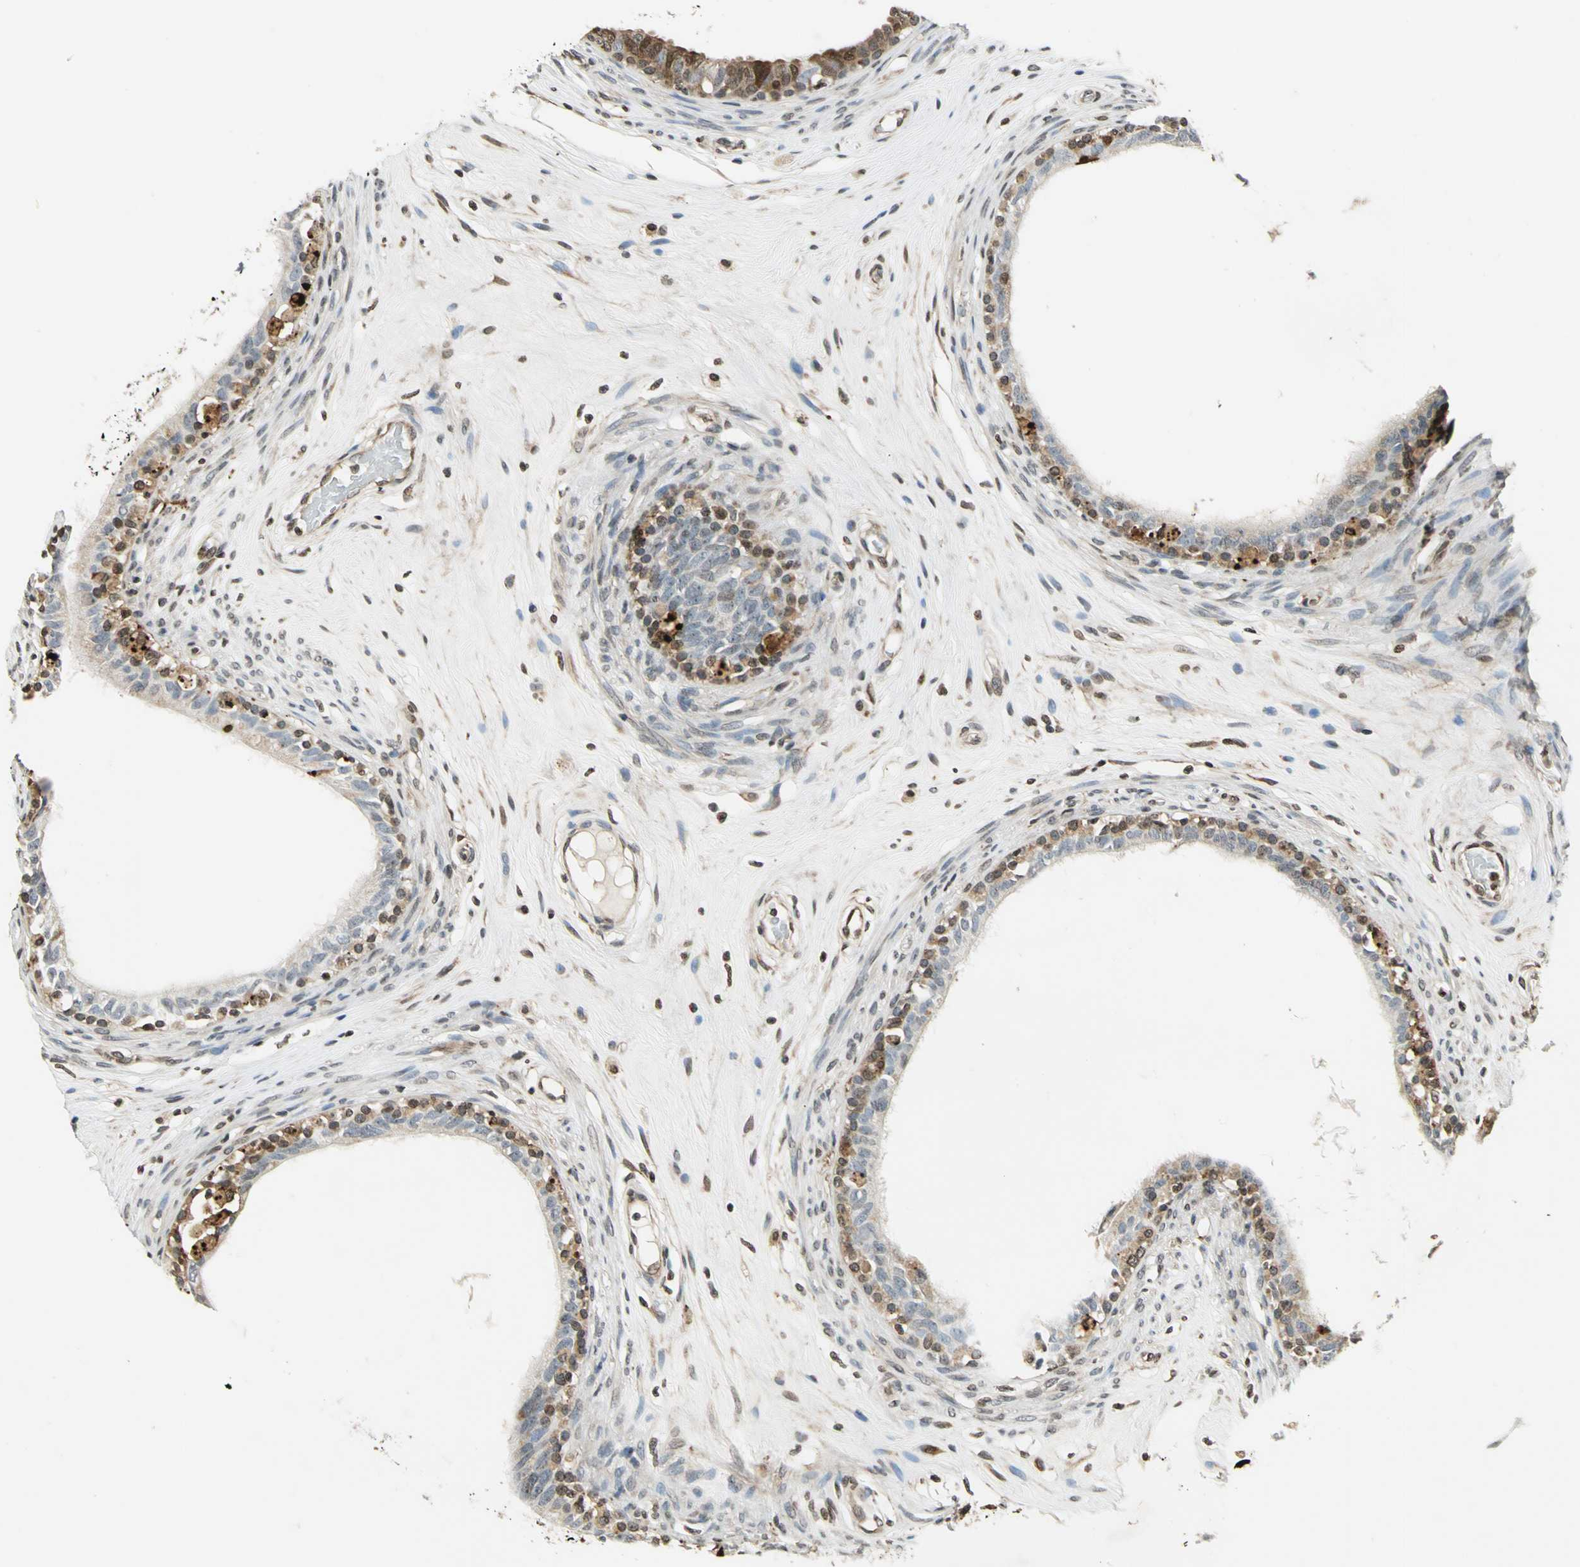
{"staining": {"intensity": "moderate", "quantity": "25%-75%", "location": "cytoplasmic/membranous,nuclear"}, "tissue": "epididymis", "cell_type": "Glandular cells", "image_type": "normal", "snomed": [{"axis": "morphology", "description": "Normal tissue, NOS"}, {"axis": "morphology", "description": "Inflammation, NOS"}, {"axis": "topography", "description": "Epididymis"}], "caption": "Immunohistochemical staining of benign human epididymis exhibits 25%-75% levels of moderate cytoplasmic/membranous,nuclear protein expression in about 25%-75% of glandular cells. (DAB (3,3'-diaminobenzidine) IHC with brightfield microscopy, high magnification).", "gene": "LGALS3", "patient": {"sex": "male", "age": 84}}